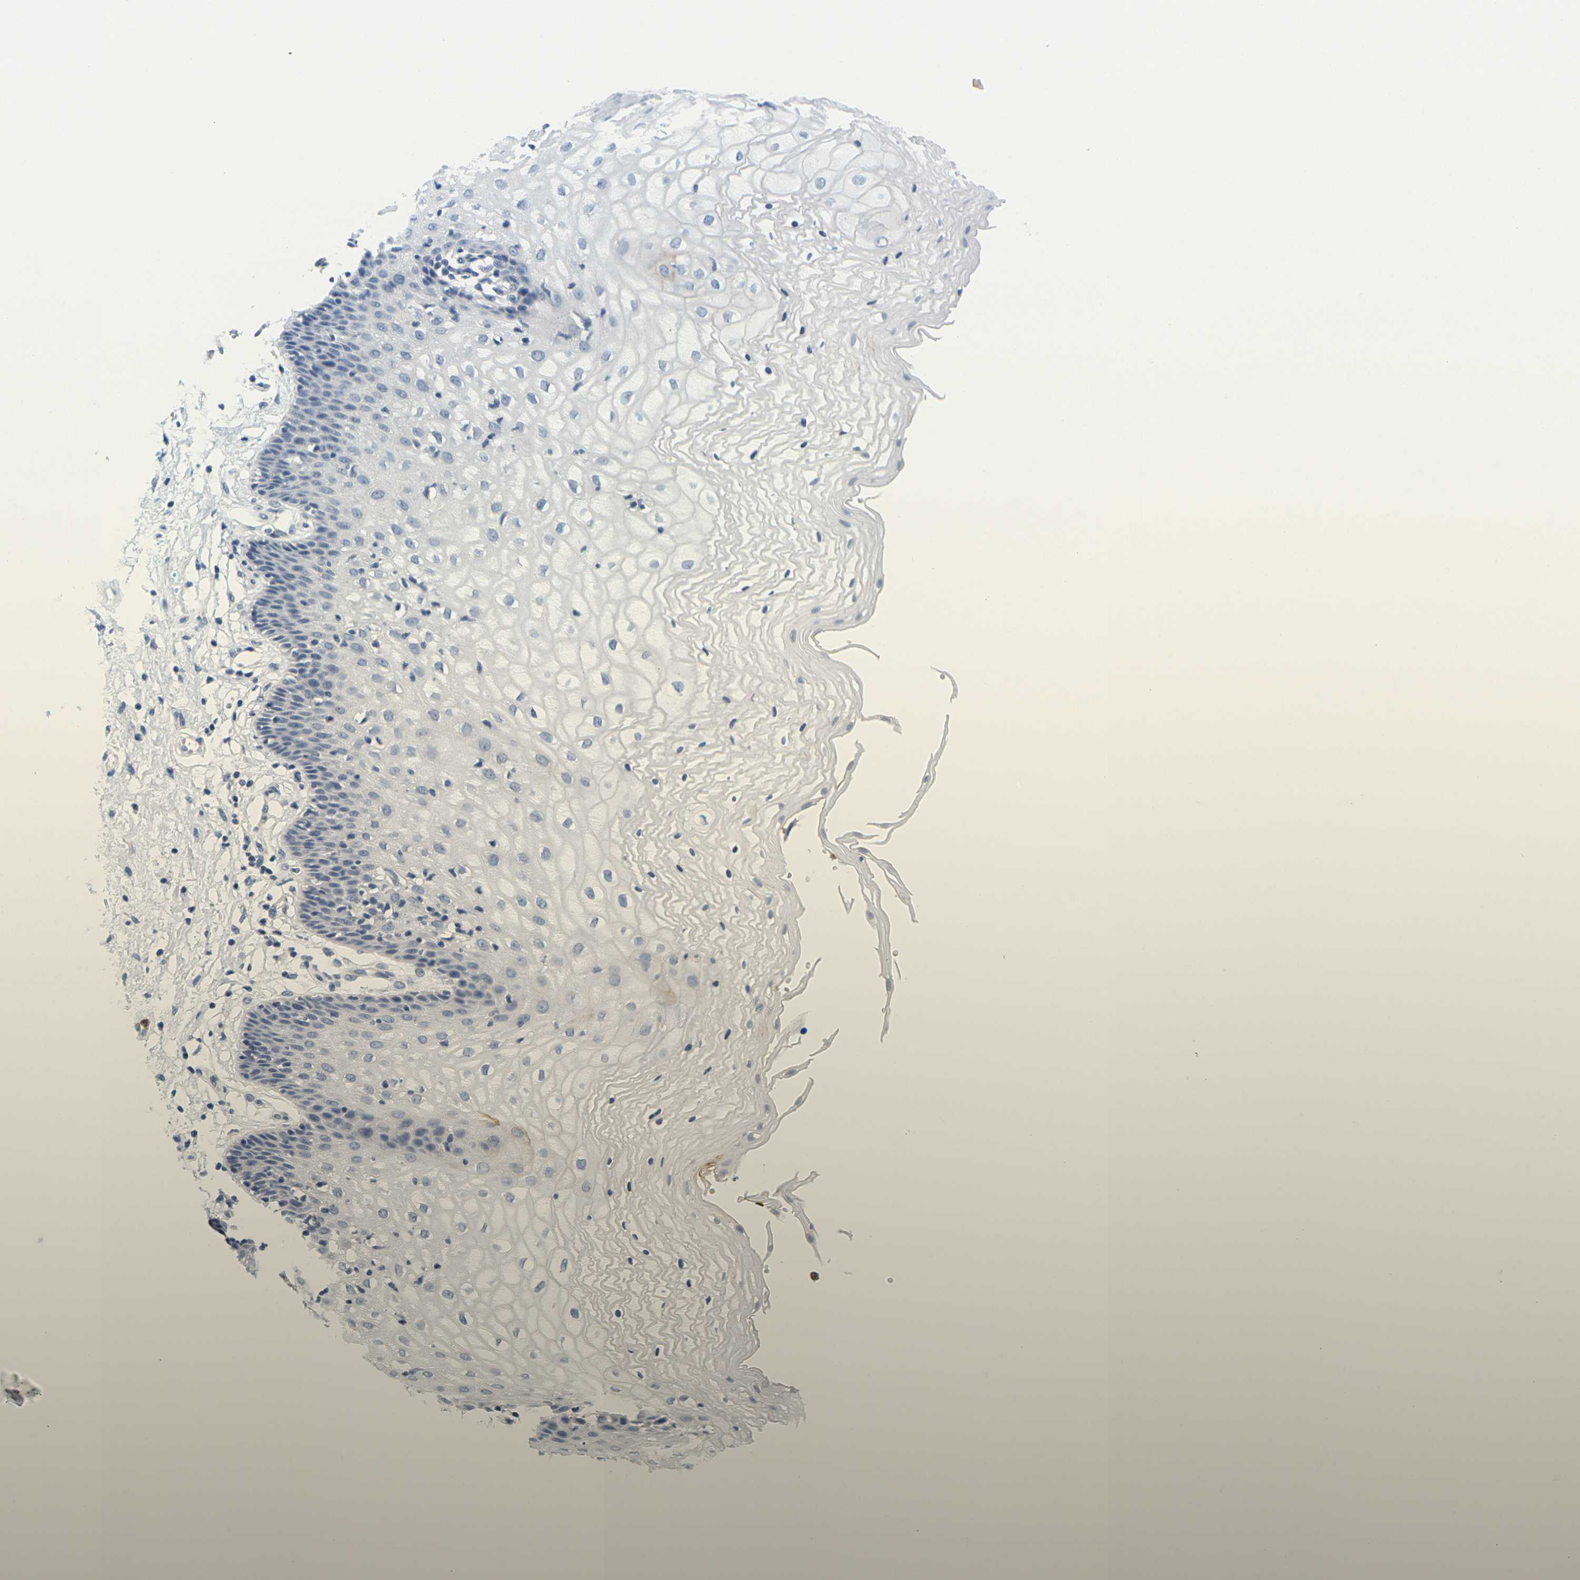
{"staining": {"intensity": "negative", "quantity": "none", "location": "none"}, "tissue": "vagina", "cell_type": "Squamous epithelial cells", "image_type": "normal", "snomed": [{"axis": "morphology", "description": "Normal tissue, NOS"}, {"axis": "topography", "description": "Vagina"}], "caption": "IHC of unremarkable human vagina exhibits no staining in squamous epithelial cells.", "gene": "KLK5", "patient": {"sex": "female", "age": 34}}